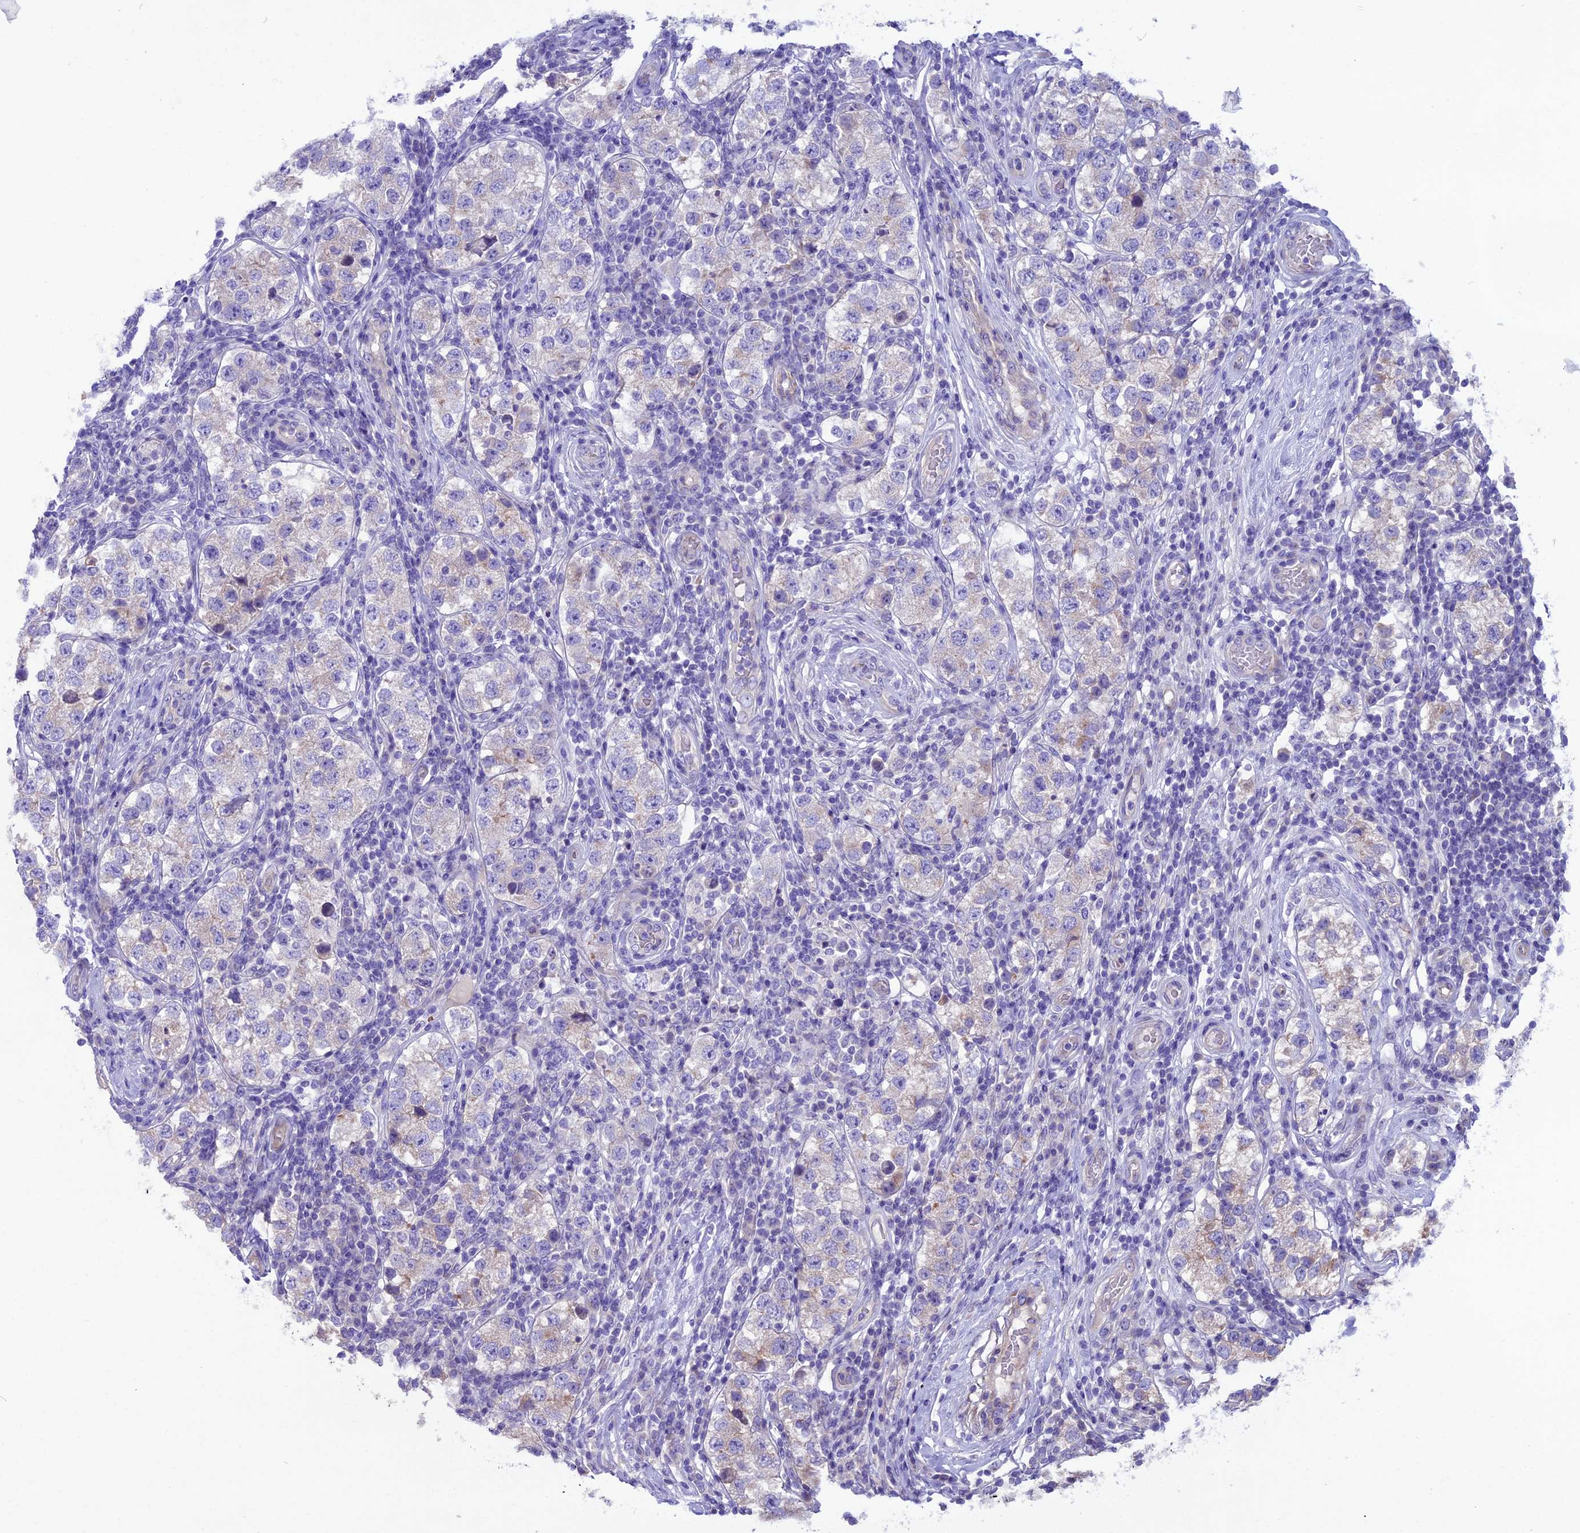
{"staining": {"intensity": "negative", "quantity": "none", "location": "none"}, "tissue": "testis cancer", "cell_type": "Tumor cells", "image_type": "cancer", "snomed": [{"axis": "morphology", "description": "Seminoma, NOS"}, {"axis": "topography", "description": "Testis"}], "caption": "Tumor cells show no significant positivity in seminoma (testis).", "gene": "ANO3", "patient": {"sex": "male", "age": 34}}